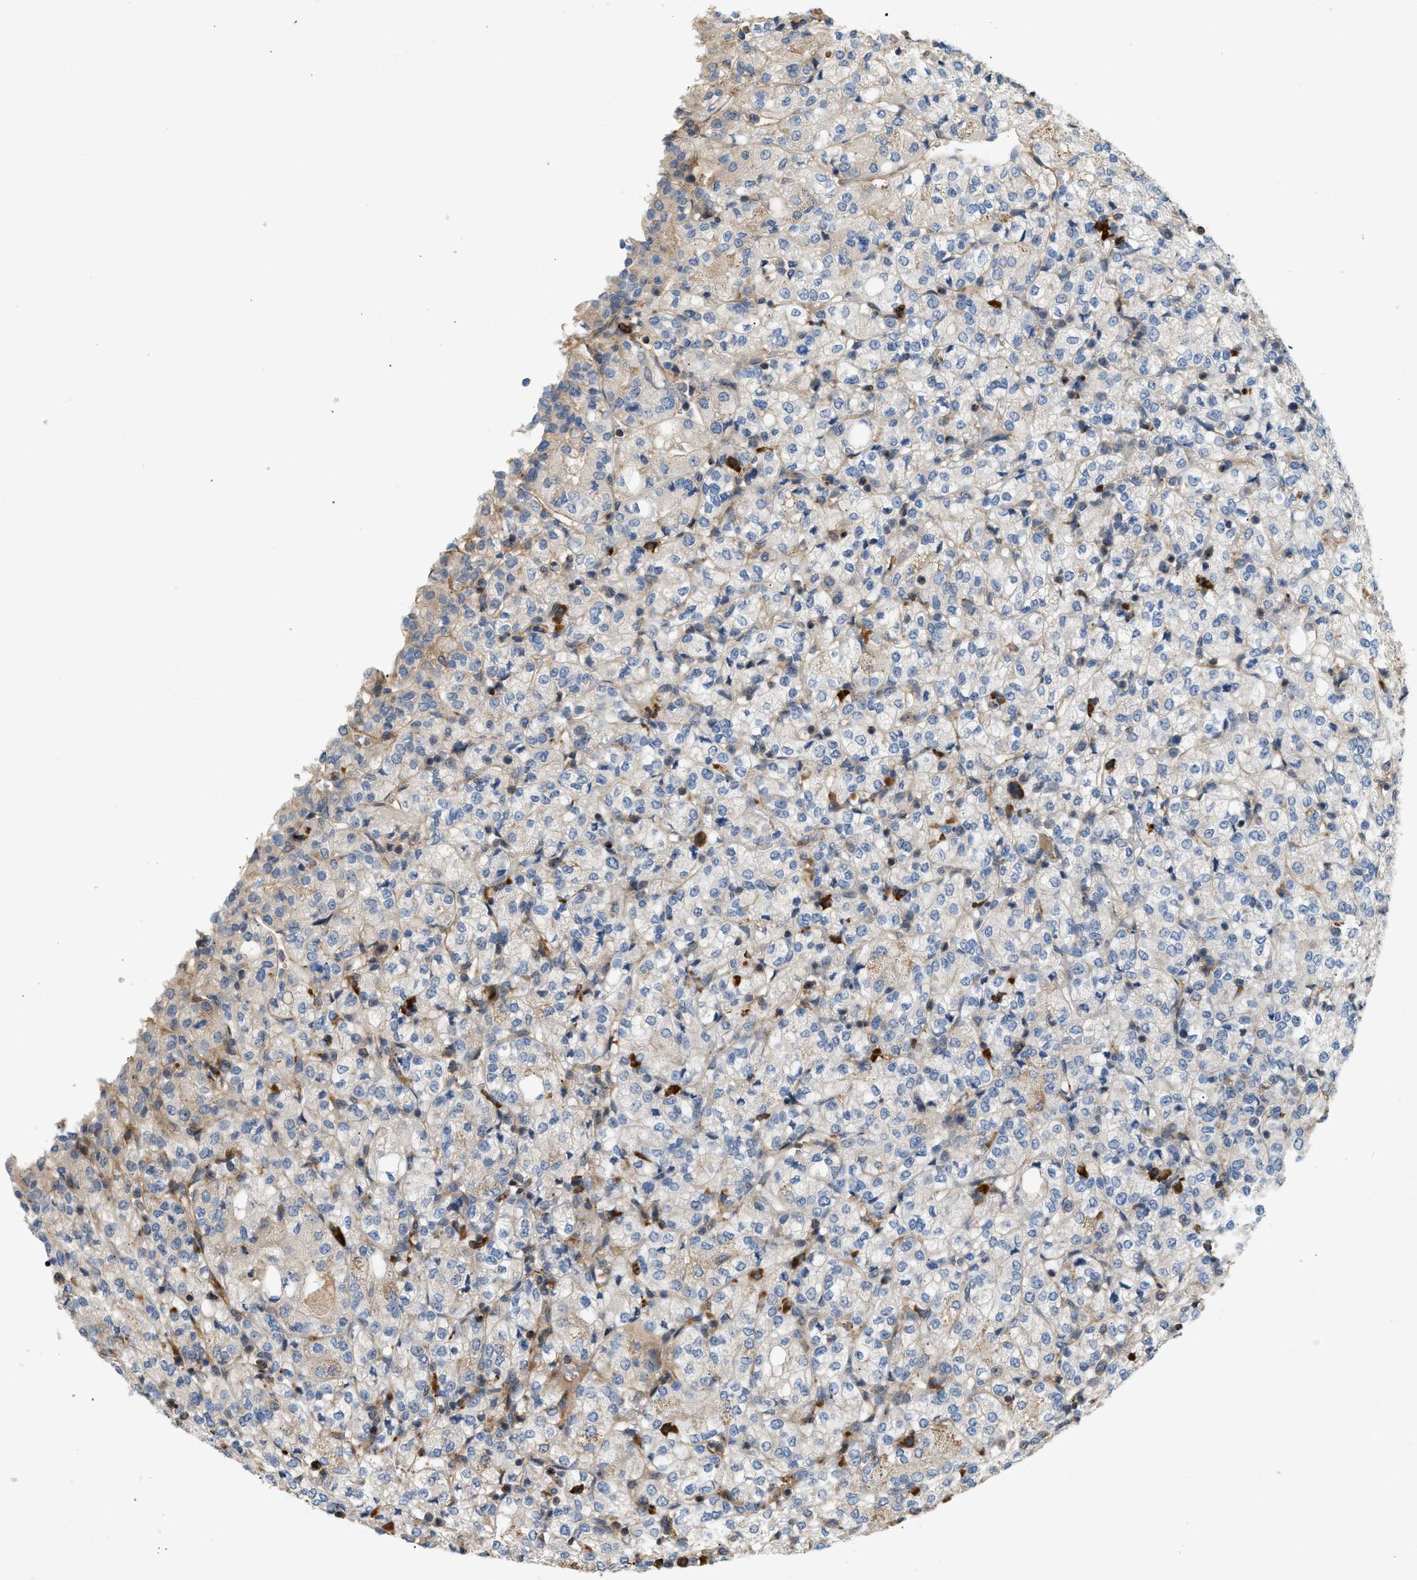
{"staining": {"intensity": "weak", "quantity": "25%-75%", "location": "cytoplasmic/membranous"}, "tissue": "renal cancer", "cell_type": "Tumor cells", "image_type": "cancer", "snomed": [{"axis": "morphology", "description": "Adenocarcinoma, NOS"}, {"axis": "topography", "description": "Kidney"}], "caption": "Protein expression analysis of adenocarcinoma (renal) reveals weak cytoplasmic/membranous positivity in approximately 25%-75% of tumor cells.", "gene": "BTN3A2", "patient": {"sex": "male", "age": 77}}